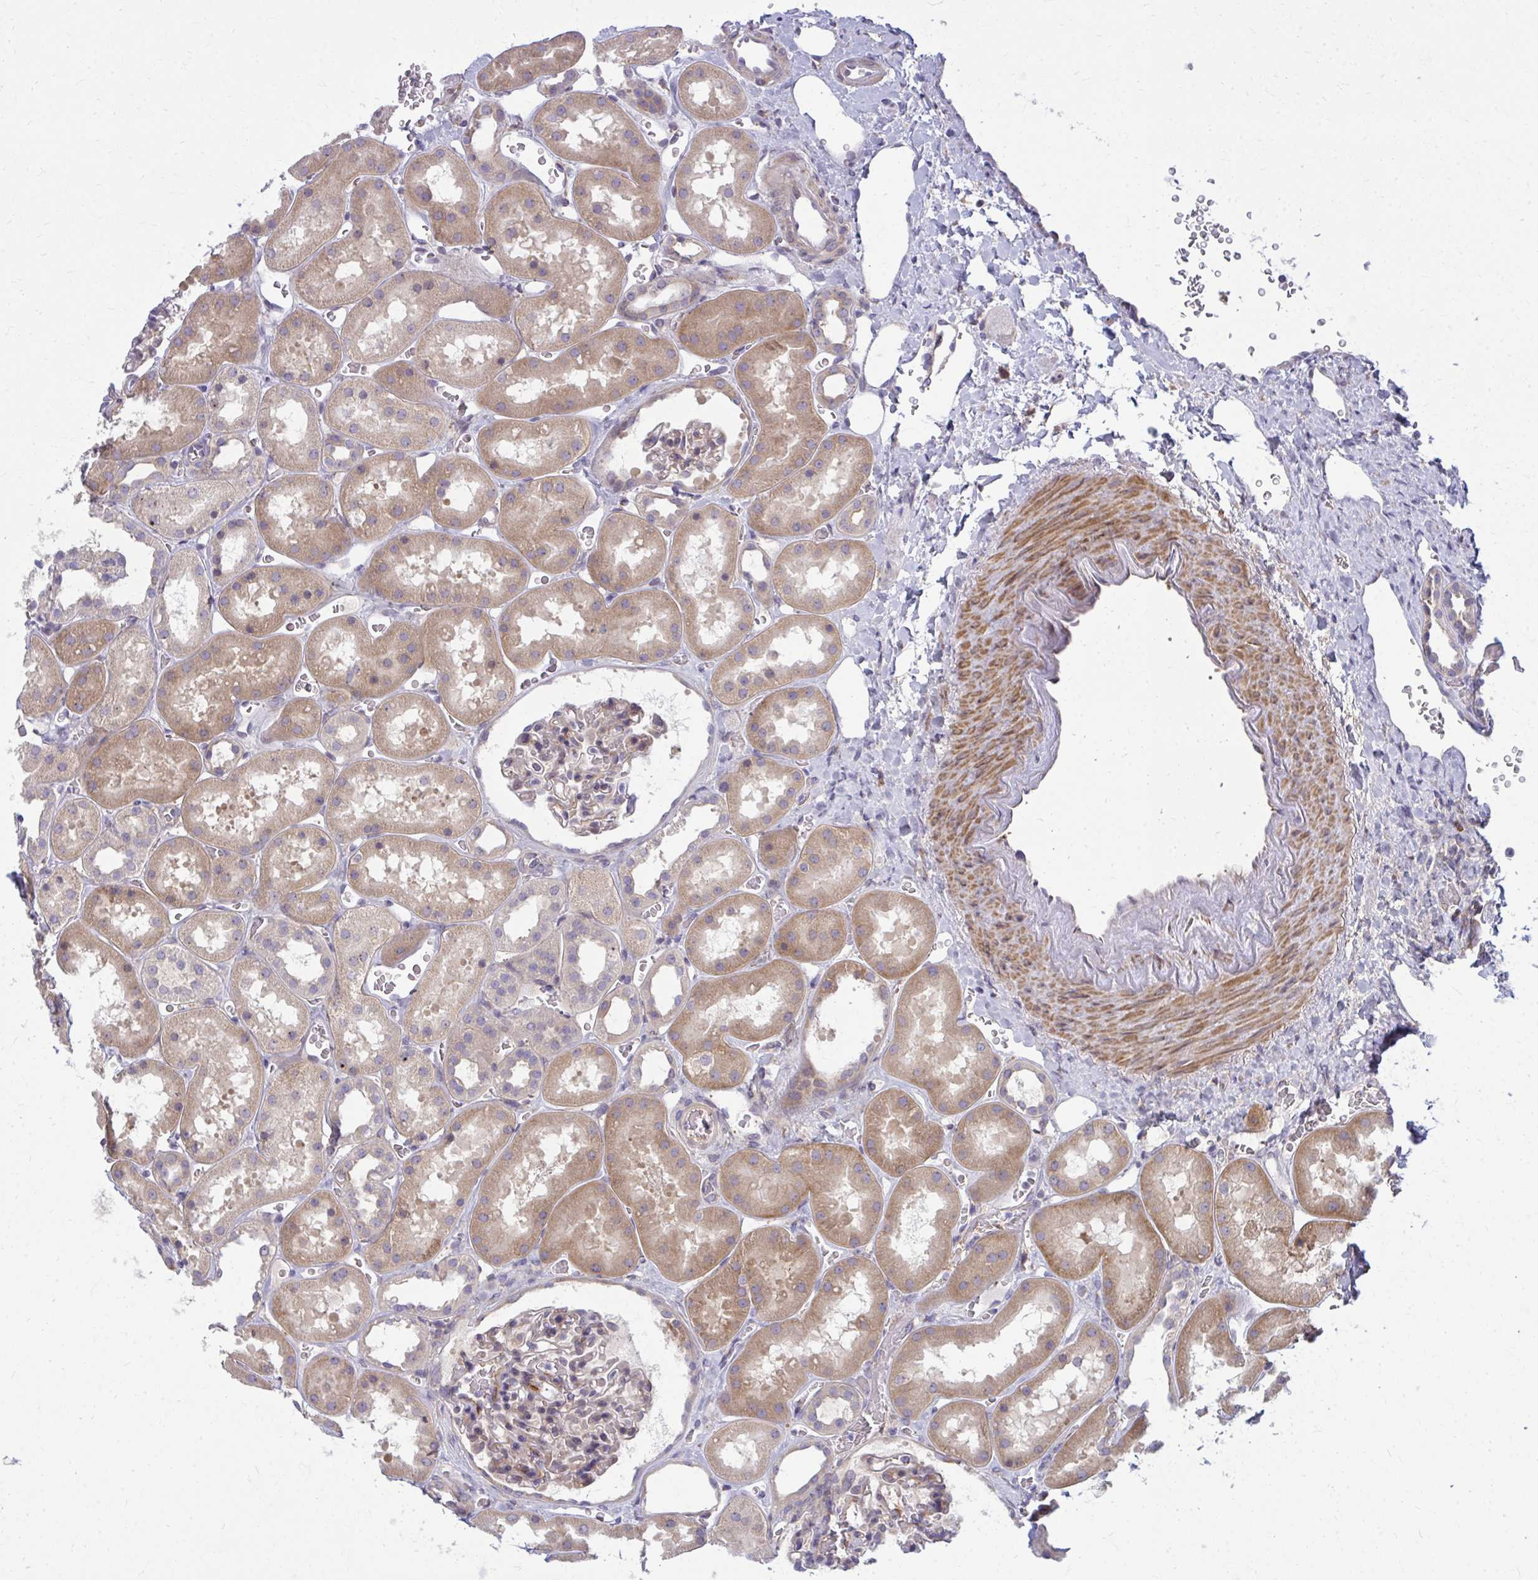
{"staining": {"intensity": "weak", "quantity": "25%-75%", "location": "cytoplasmic/membranous"}, "tissue": "kidney", "cell_type": "Cells in glomeruli", "image_type": "normal", "snomed": [{"axis": "morphology", "description": "Normal tissue, NOS"}, {"axis": "topography", "description": "Kidney"}], "caption": "Immunohistochemistry of unremarkable human kidney demonstrates low levels of weak cytoplasmic/membranous staining in approximately 25%-75% of cells in glomeruli.", "gene": "CEMP1", "patient": {"sex": "female", "age": 41}}